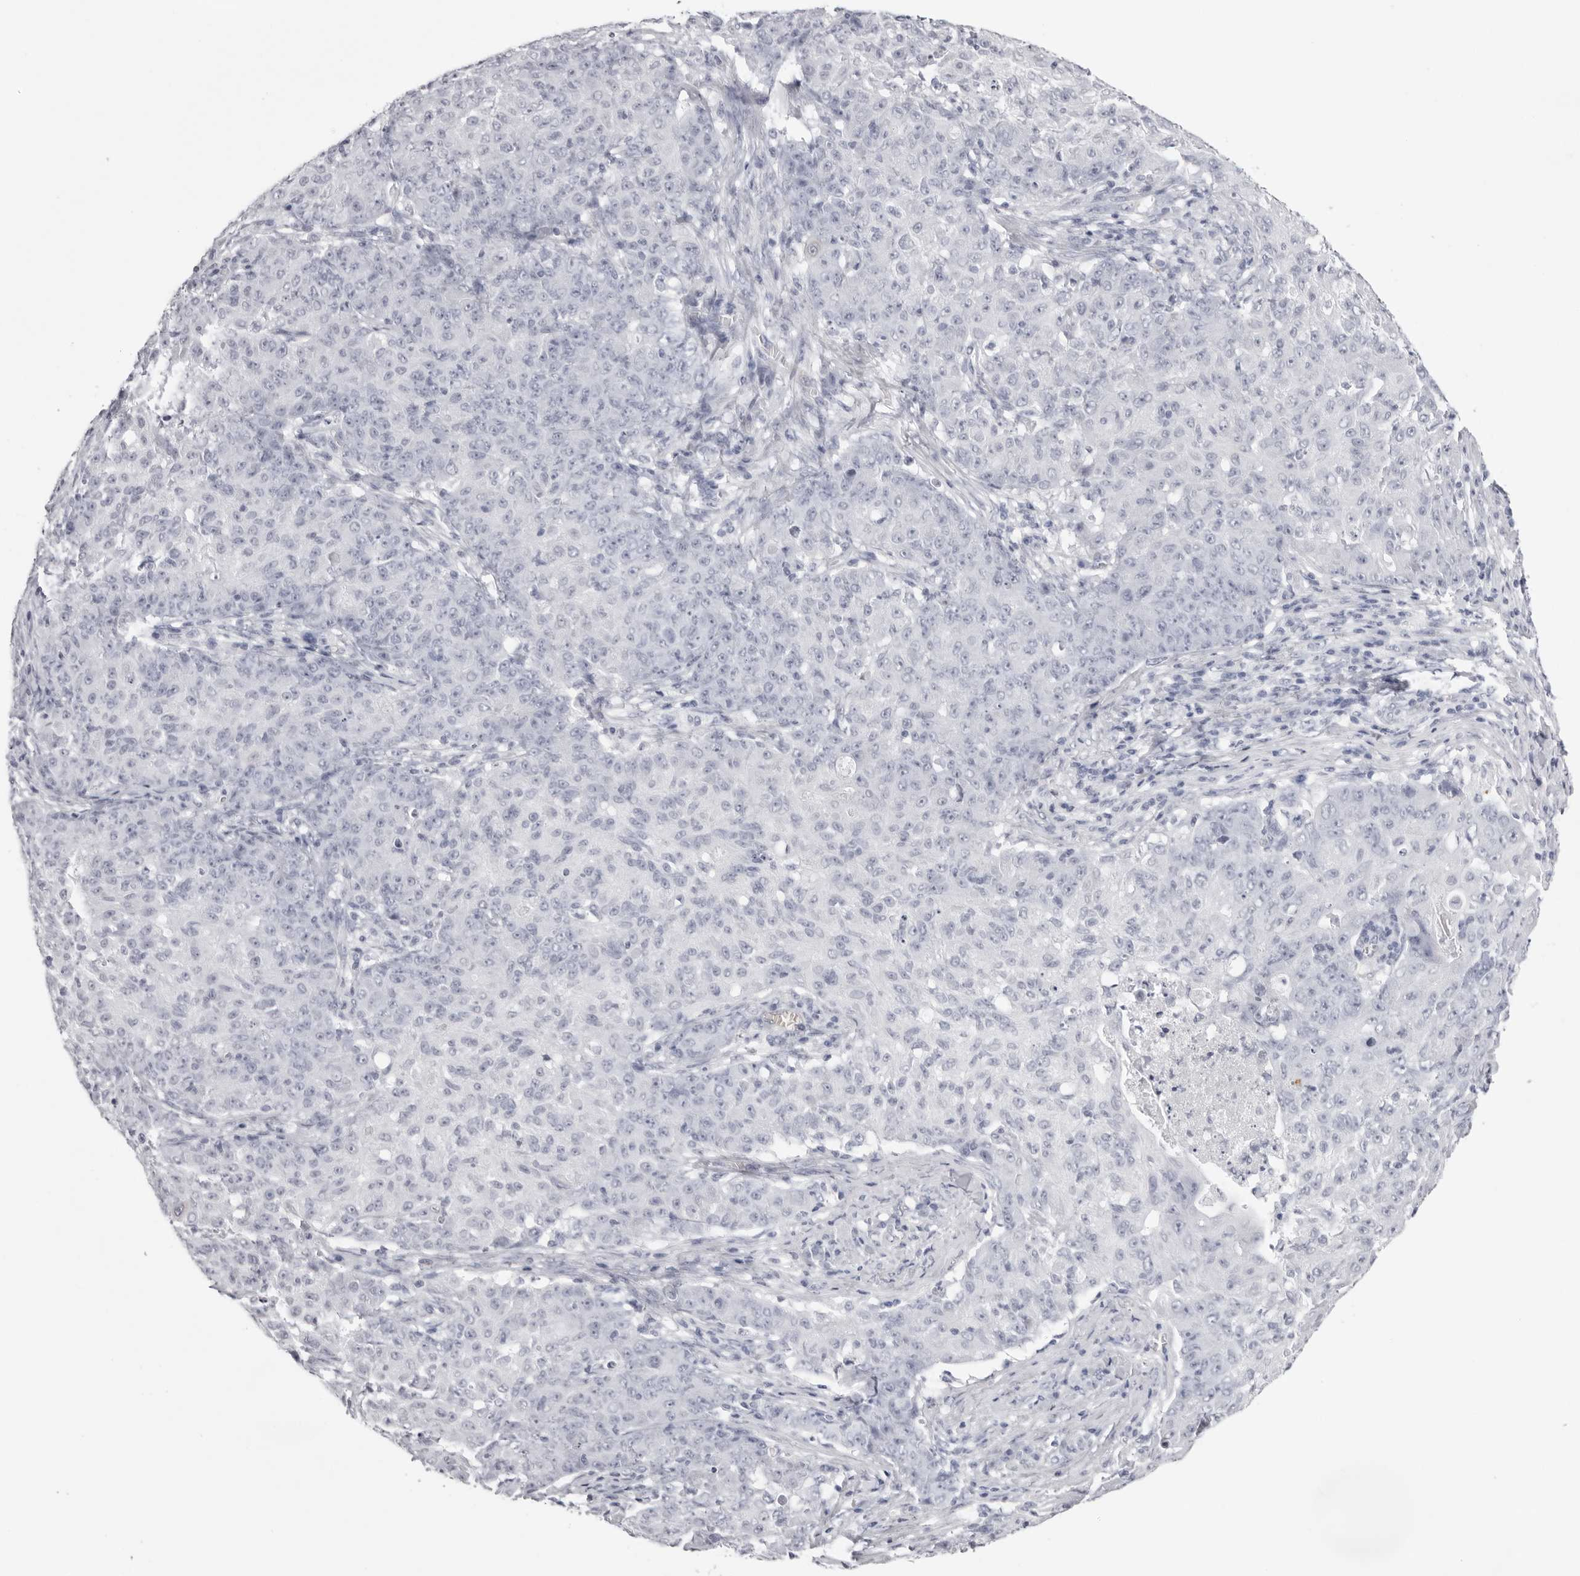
{"staining": {"intensity": "negative", "quantity": "none", "location": "none"}, "tissue": "ovarian cancer", "cell_type": "Tumor cells", "image_type": "cancer", "snomed": [{"axis": "morphology", "description": "Carcinoma, endometroid"}, {"axis": "topography", "description": "Ovary"}], "caption": "IHC image of neoplastic tissue: human ovarian endometroid carcinoma stained with DAB (3,3'-diaminobenzidine) shows no significant protein staining in tumor cells.", "gene": "SPTA1", "patient": {"sex": "female", "age": 42}}